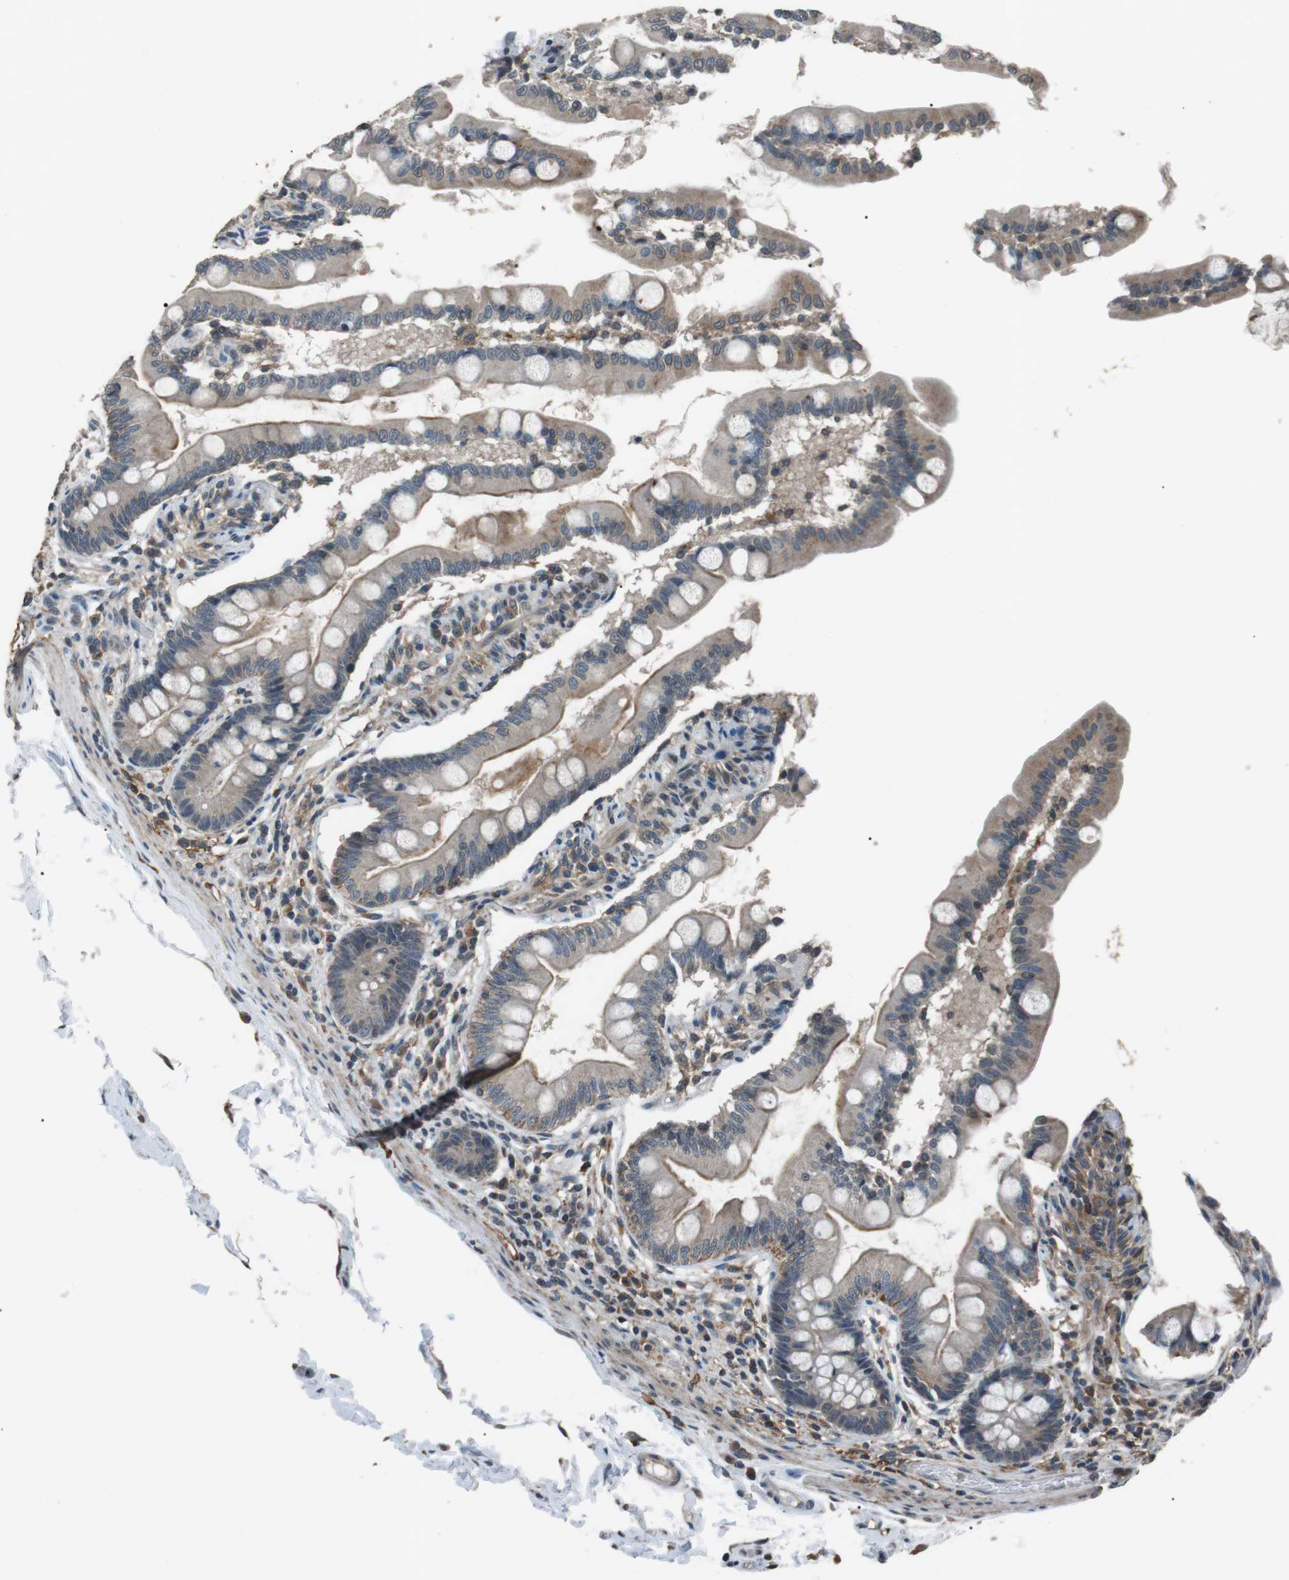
{"staining": {"intensity": "moderate", "quantity": "25%-75%", "location": "cytoplasmic/membranous"}, "tissue": "small intestine", "cell_type": "Glandular cells", "image_type": "normal", "snomed": [{"axis": "morphology", "description": "Normal tissue, NOS"}, {"axis": "topography", "description": "Small intestine"}], "caption": "A brown stain shows moderate cytoplasmic/membranous positivity of a protein in glandular cells of normal small intestine. (IHC, brightfield microscopy, high magnification).", "gene": "NEK7", "patient": {"sex": "female", "age": 56}}